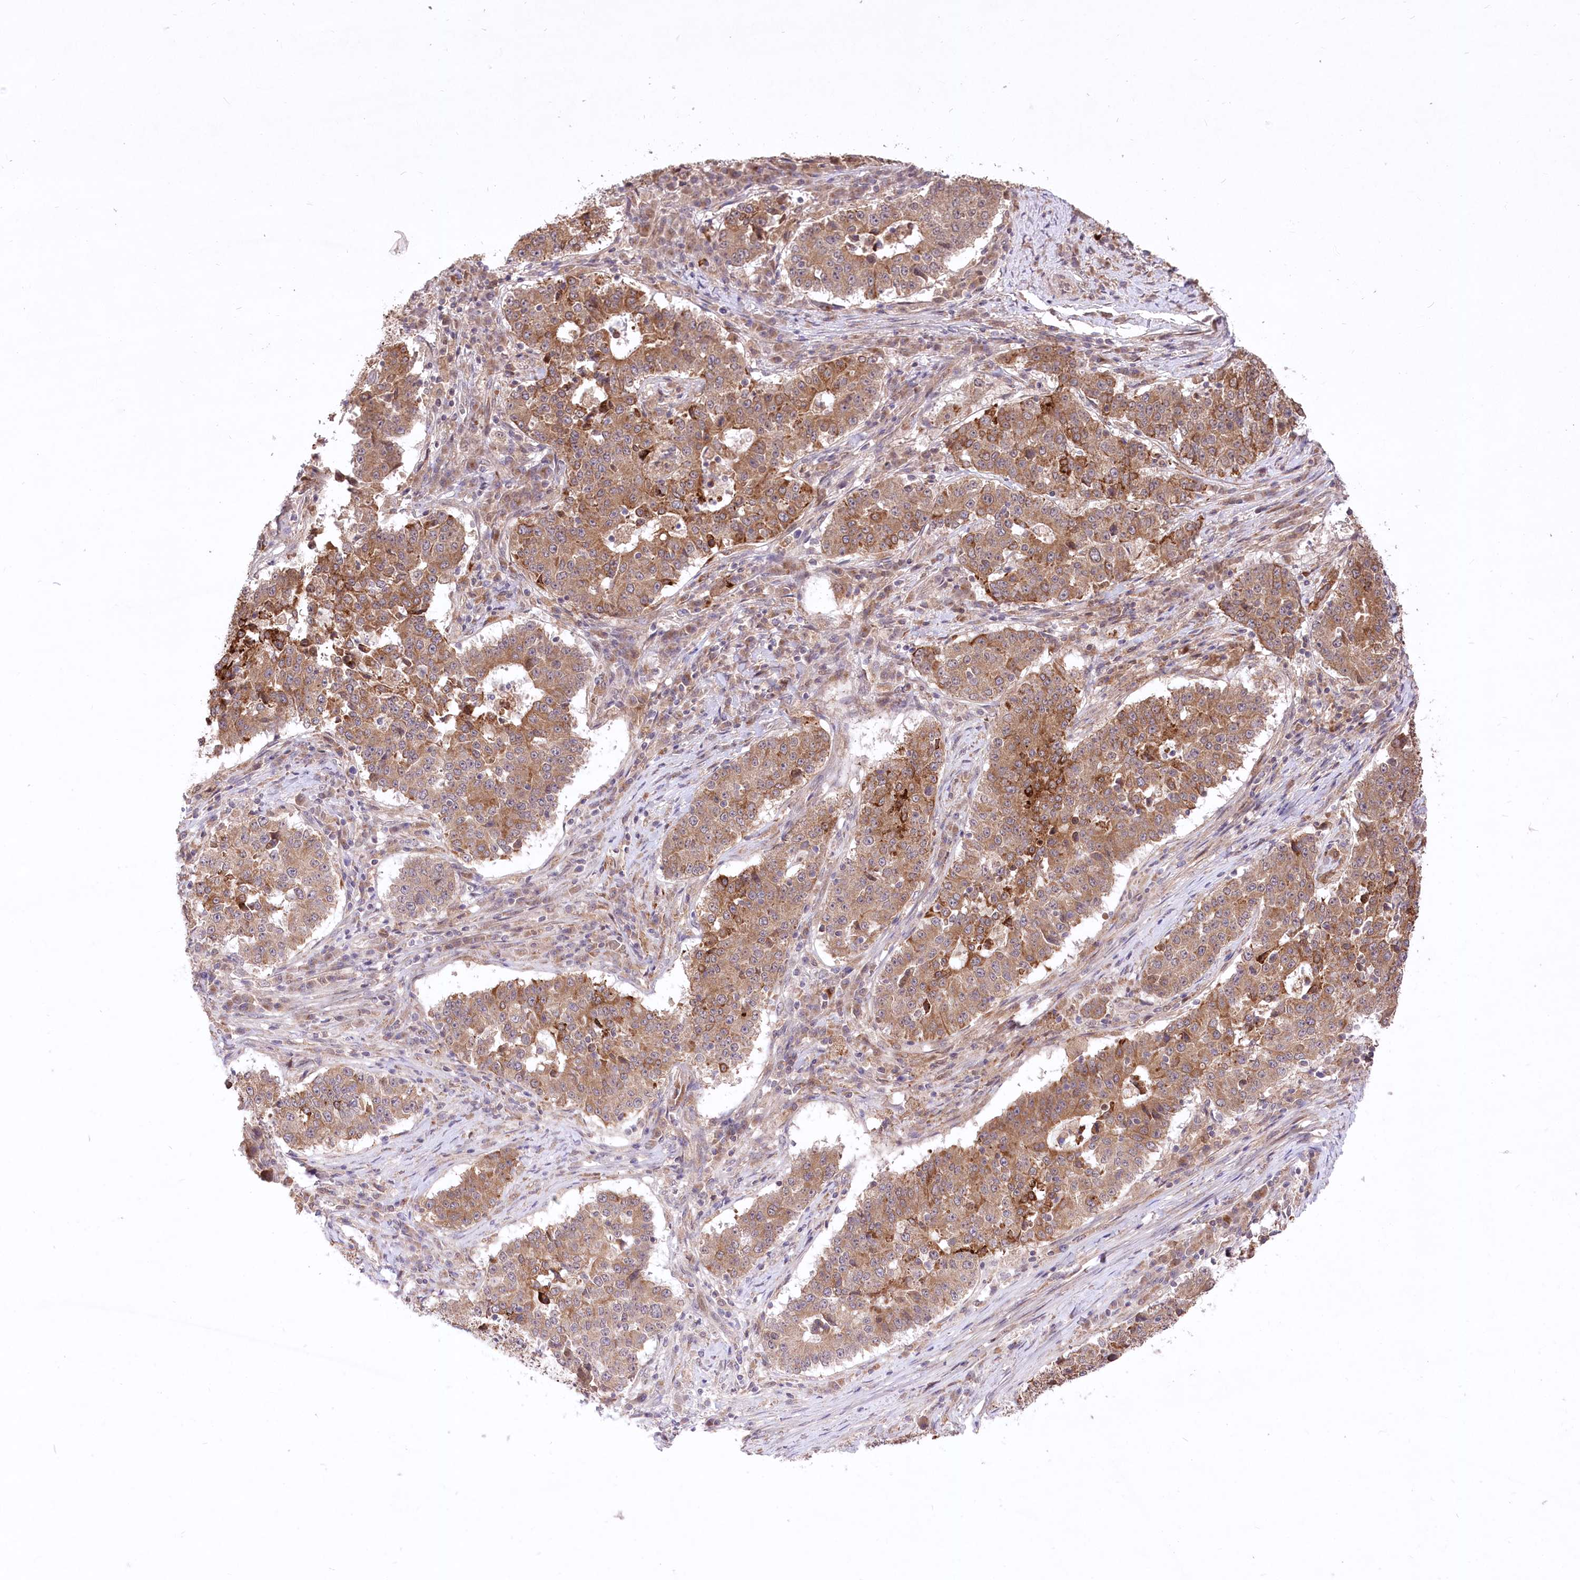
{"staining": {"intensity": "moderate", "quantity": ">75%", "location": "cytoplasmic/membranous"}, "tissue": "stomach cancer", "cell_type": "Tumor cells", "image_type": "cancer", "snomed": [{"axis": "morphology", "description": "Adenocarcinoma, NOS"}, {"axis": "topography", "description": "Stomach"}], "caption": "Tumor cells display medium levels of moderate cytoplasmic/membranous expression in approximately >75% of cells in human stomach adenocarcinoma.", "gene": "HELT", "patient": {"sex": "male", "age": 59}}